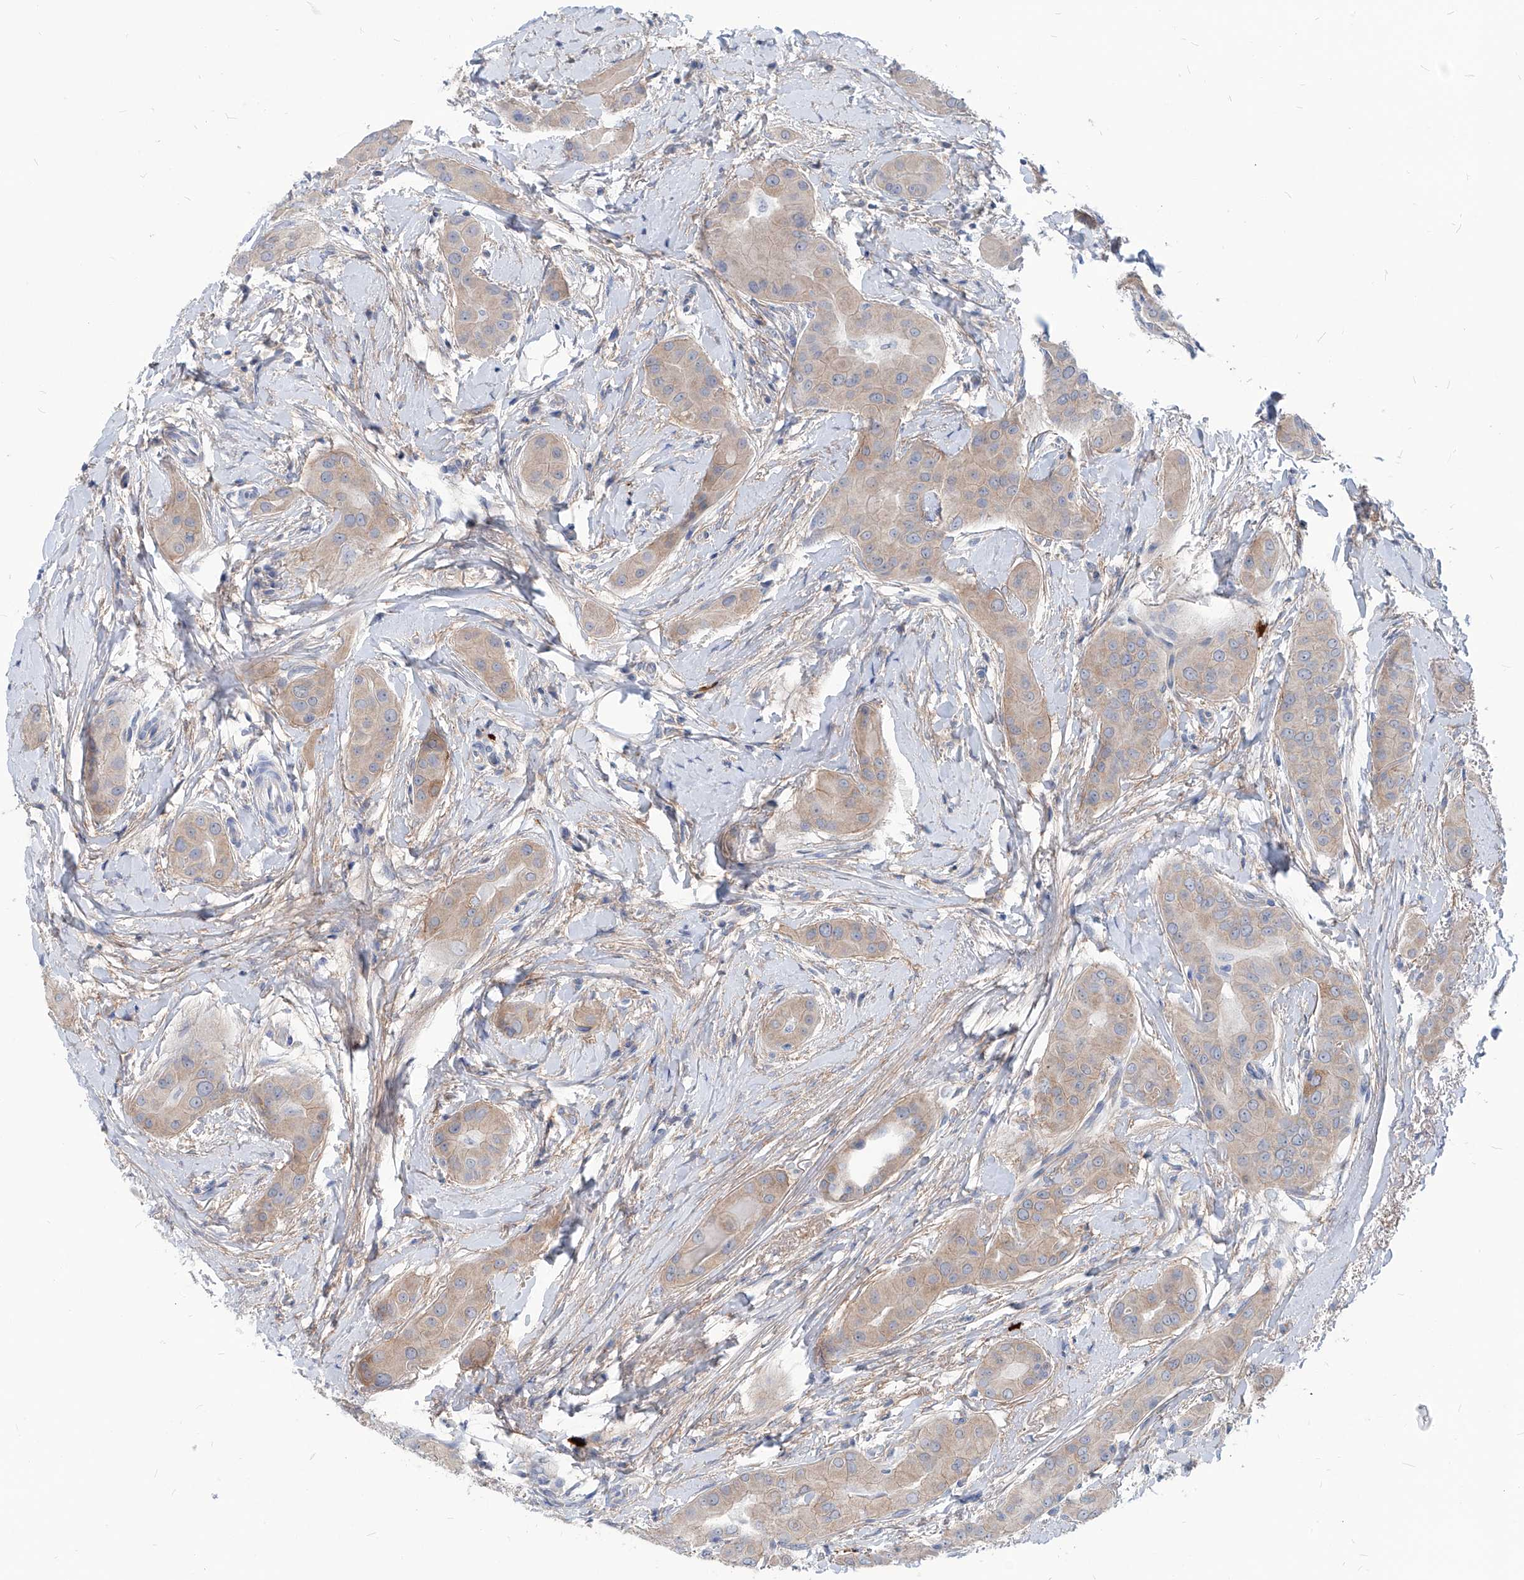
{"staining": {"intensity": "weak", "quantity": ">75%", "location": "cytoplasmic/membranous"}, "tissue": "thyroid cancer", "cell_type": "Tumor cells", "image_type": "cancer", "snomed": [{"axis": "morphology", "description": "Papillary adenocarcinoma, NOS"}, {"axis": "topography", "description": "Thyroid gland"}], "caption": "A high-resolution micrograph shows immunohistochemistry (IHC) staining of papillary adenocarcinoma (thyroid), which displays weak cytoplasmic/membranous expression in about >75% of tumor cells. The protein is shown in brown color, while the nuclei are stained blue.", "gene": "AKAP10", "patient": {"sex": "male", "age": 33}}